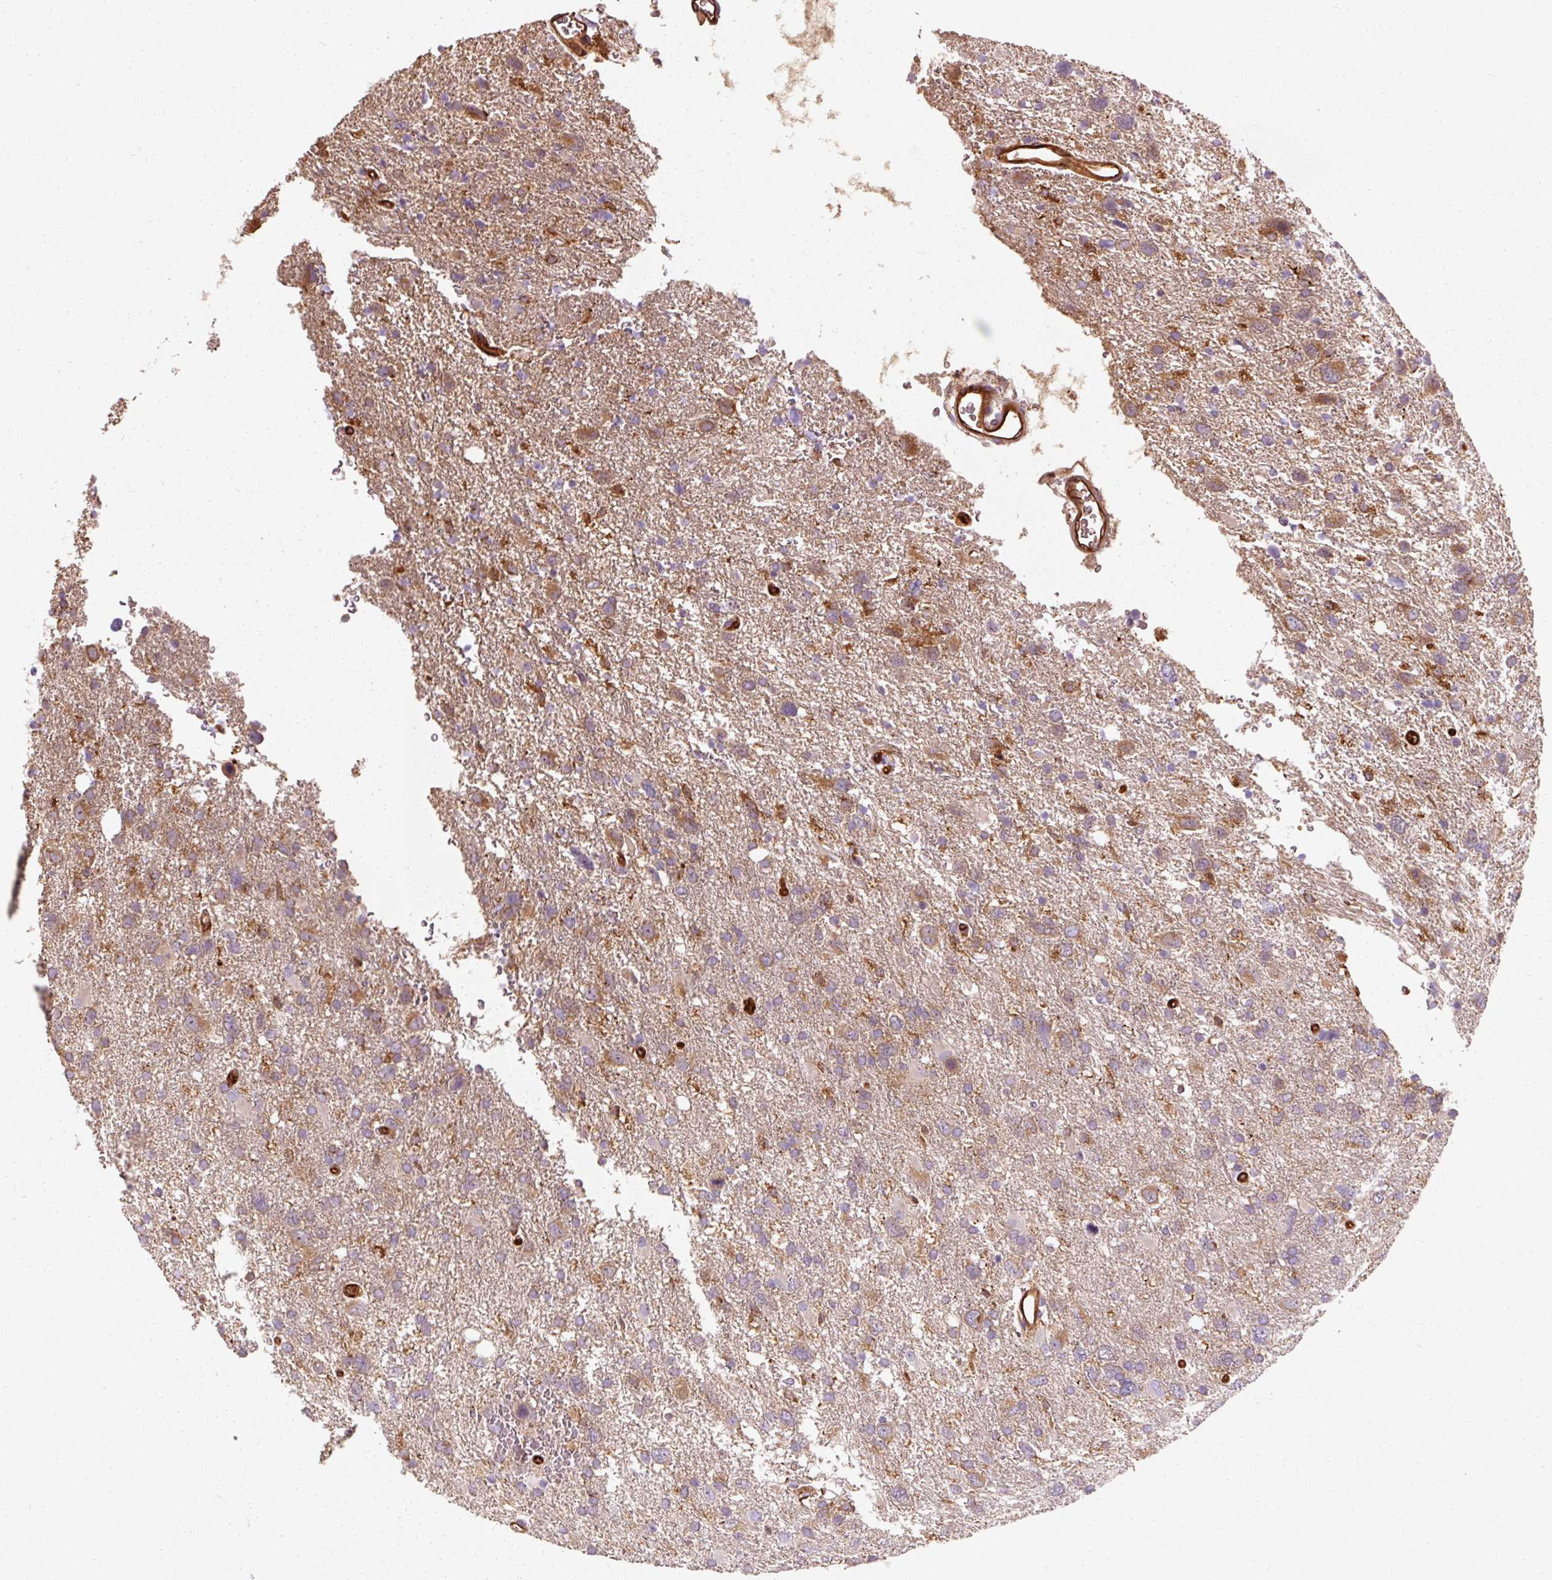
{"staining": {"intensity": "moderate", "quantity": ">75%", "location": "cytoplasmic/membranous"}, "tissue": "glioma", "cell_type": "Tumor cells", "image_type": "cancer", "snomed": [{"axis": "morphology", "description": "Glioma, malignant, High grade"}, {"axis": "topography", "description": "Brain"}], "caption": "Human glioma stained with a protein marker demonstrates moderate staining in tumor cells.", "gene": "TBC1D4", "patient": {"sex": "male", "age": 61}}